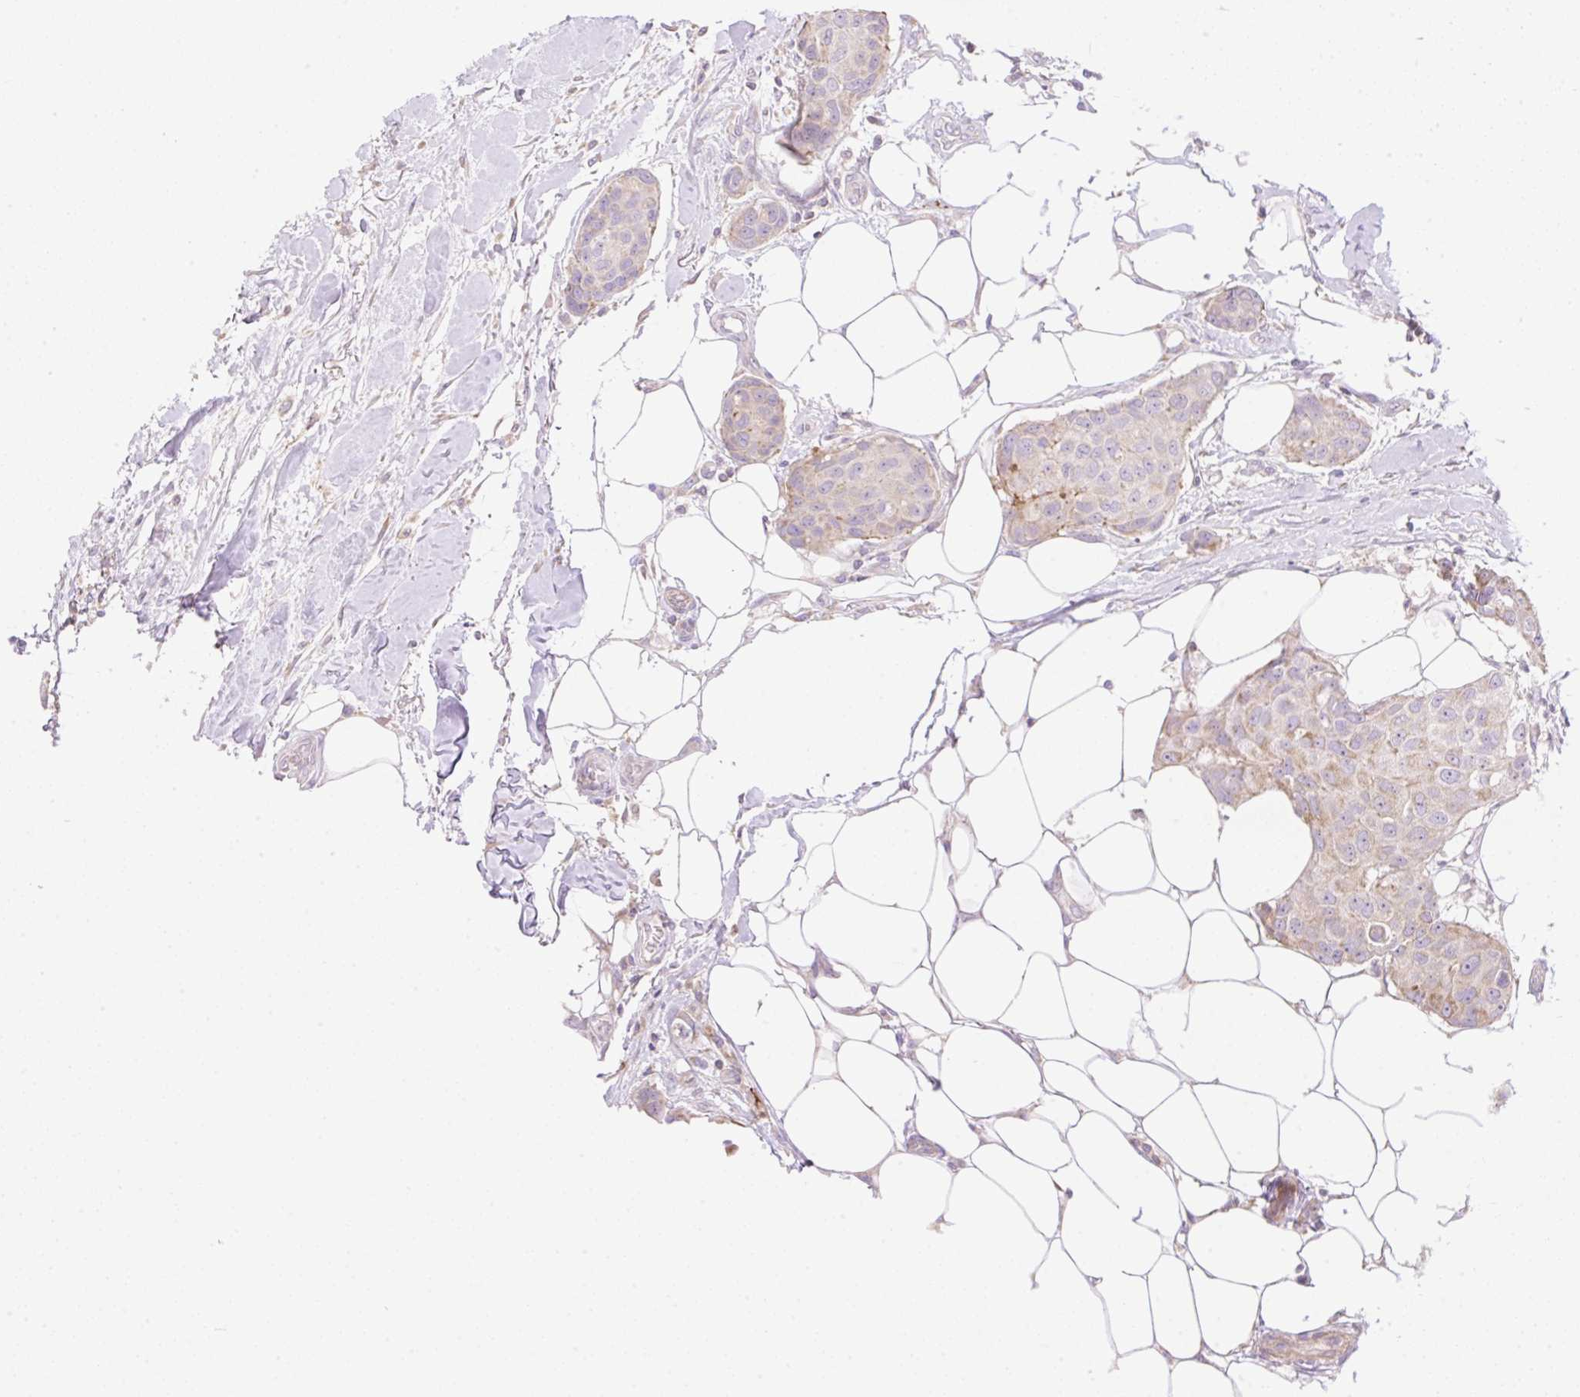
{"staining": {"intensity": "weak", "quantity": "<25%", "location": "cytoplasmic/membranous"}, "tissue": "breast cancer", "cell_type": "Tumor cells", "image_type": "cancer", "snomed": [{"axis": "morphology", "description": "Duct carcinoma"}, {"axis": "topography", "description": "Breast"}, {"axis": "topography", "description": "Lymph node"}], "caption": "This is an IHC photomicrograph of human invasive ductal carcinoma (breast). There is no expression in tumor cells.", "gene": "VPS25", "patient": {"sex": "female", "age": 80}}